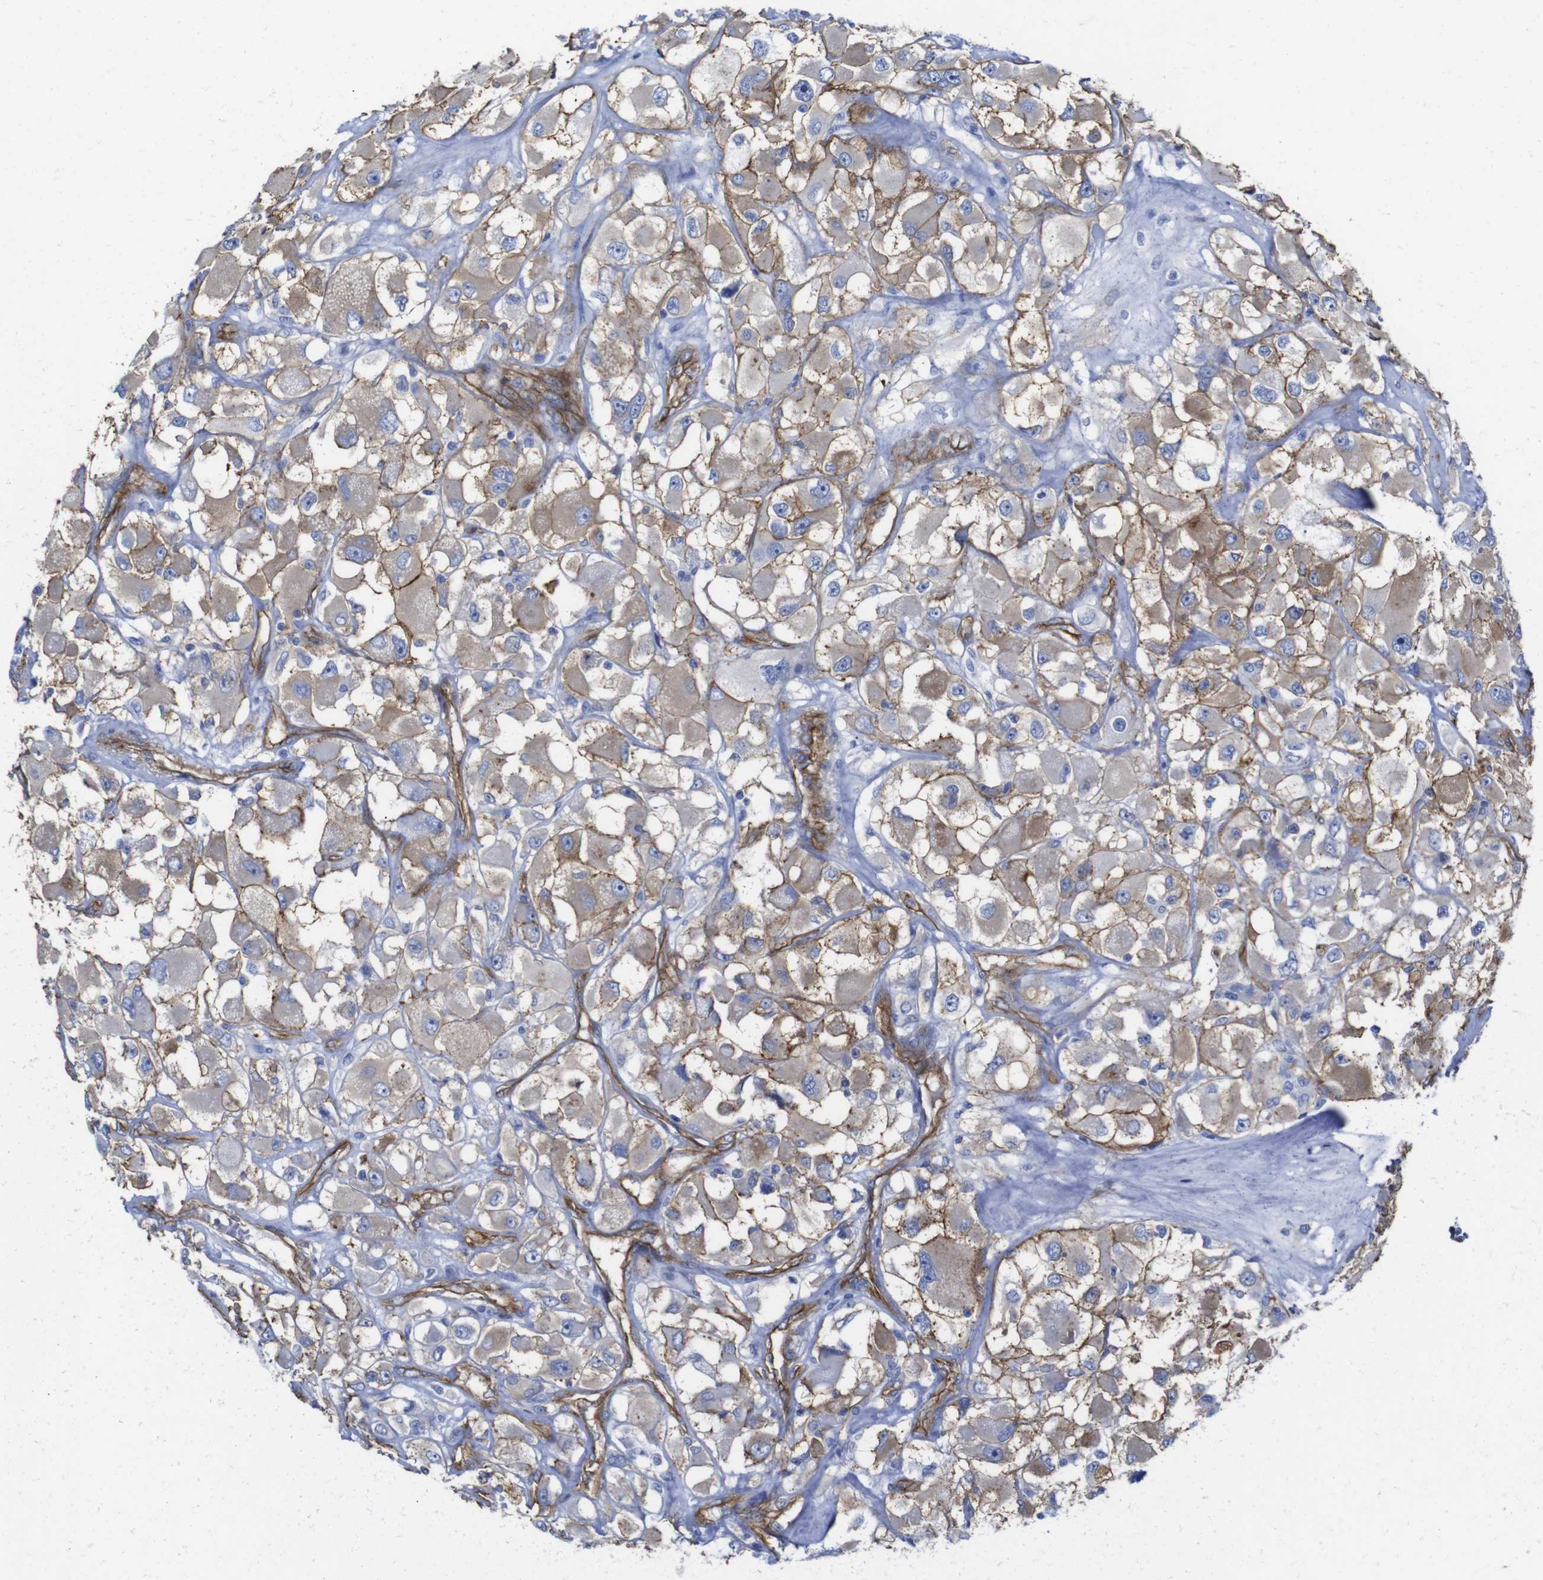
{"staining": {"intensity": "moderate", "quantity": ">75%", "location": "cytoplasmic/membranous"}, "tissue": "renal cancer", "cell_type": "Tumor cells", "image_type": "cancer", "snomed": [{"axis": "morphology", "description": "Adenocarcinoma, NOS"}, {"axis": "topography", "description": "Kidney"}], "caption": "Immunohistochemical staining of human renal adenocarcinoma shows medium levels of moderate cytoplasmic/membranous protein positivity in approximately >75% of tumor cells.", "gene": "SPTBN1", "patient": {"sex": "female", "age": 52}}